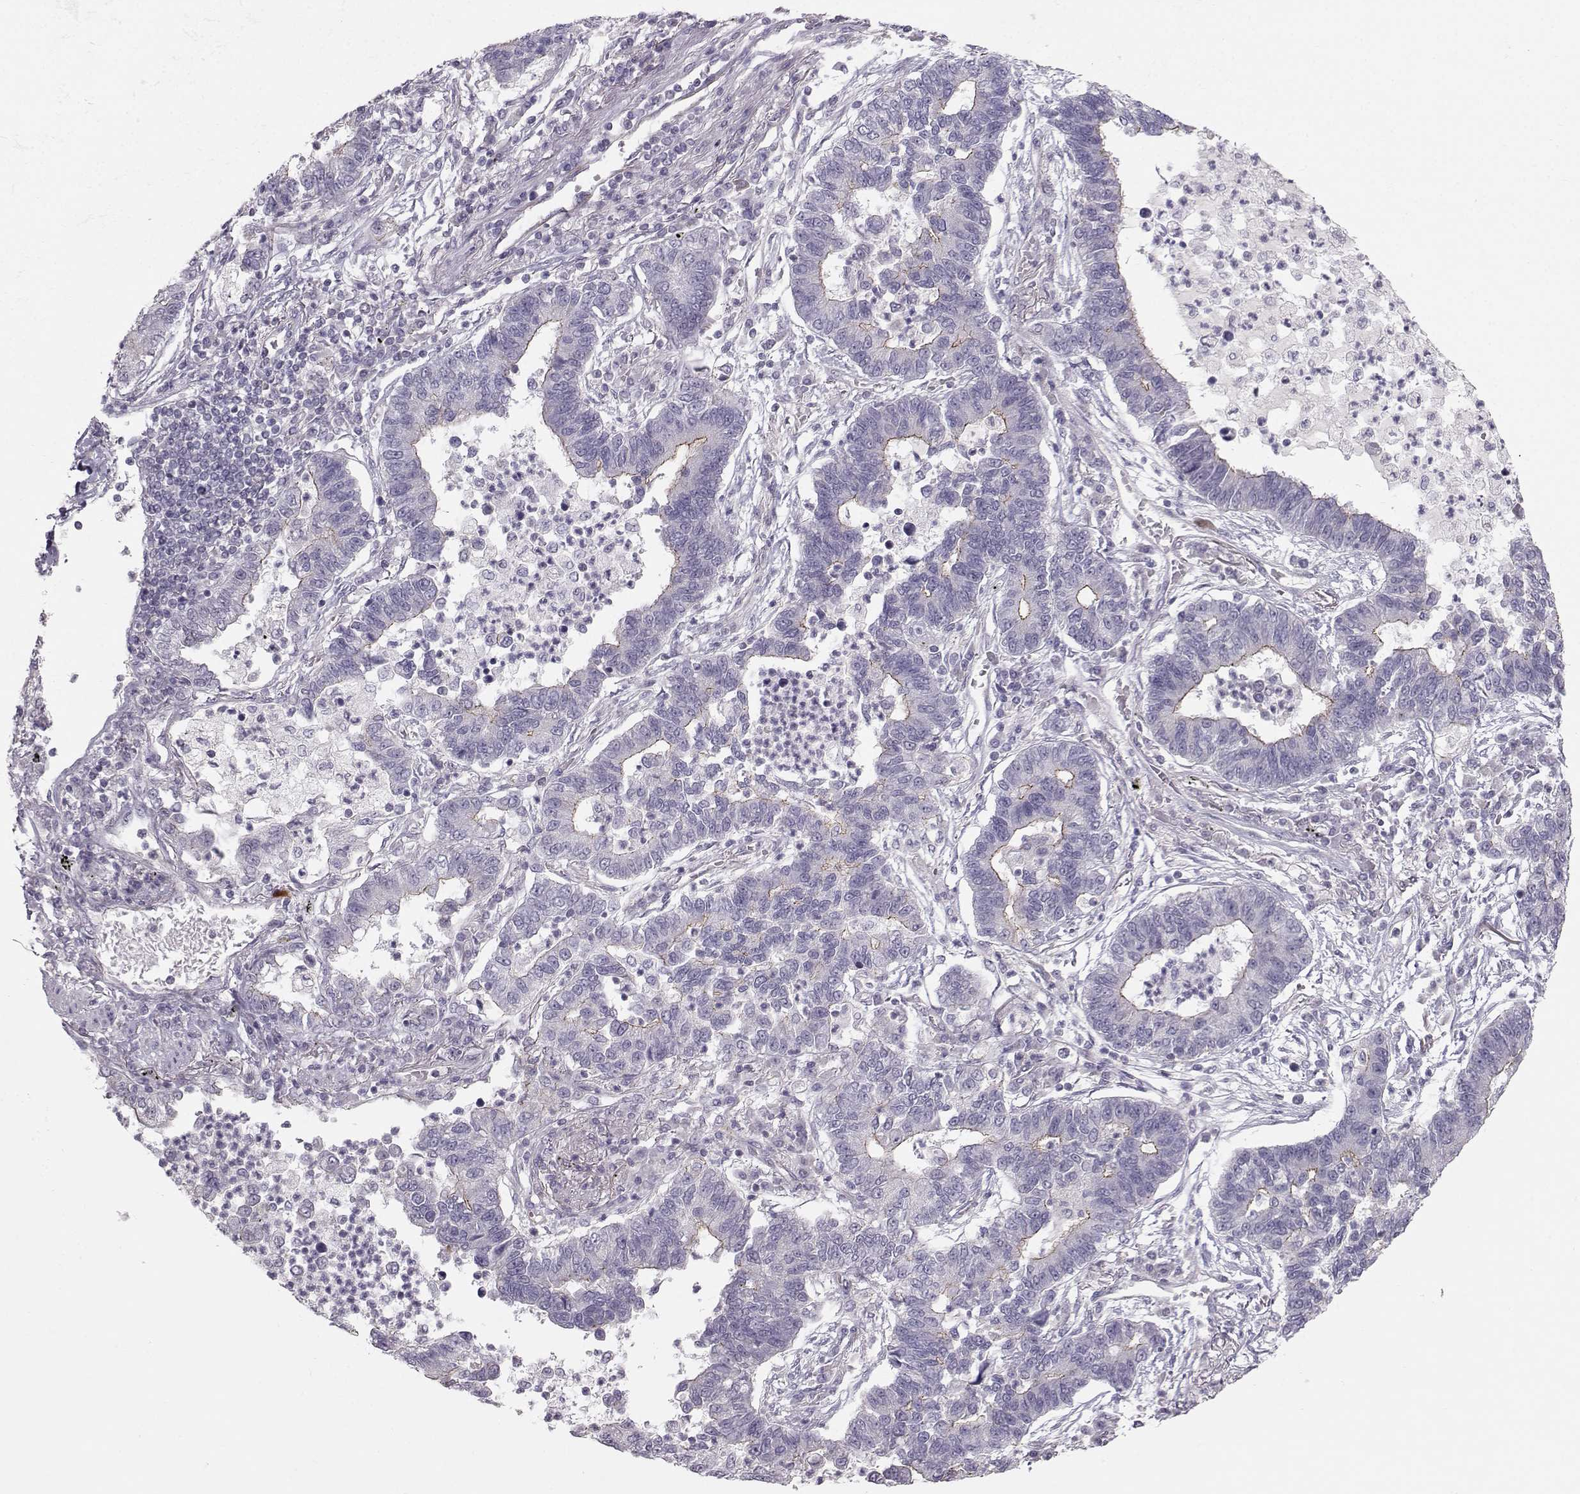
{"staining": {"intensity": "weak", "quantity": "<25%", "location": "cytoplasmic/membranous"}, "tissue": "lung cancer", "cell_type": "Tumor cells", "image_type": "cancer", "snomed": [{"axis": "morphology", "description": "Adenocarcinoma, NOS"}, {"axis": "topography", "description": "Lung"}], "caption": "Image shows no significant protein positivity in tumor cells of lung cancer.", "gene": "MAST1", "patient": {"sex": "female", "age": 57}}